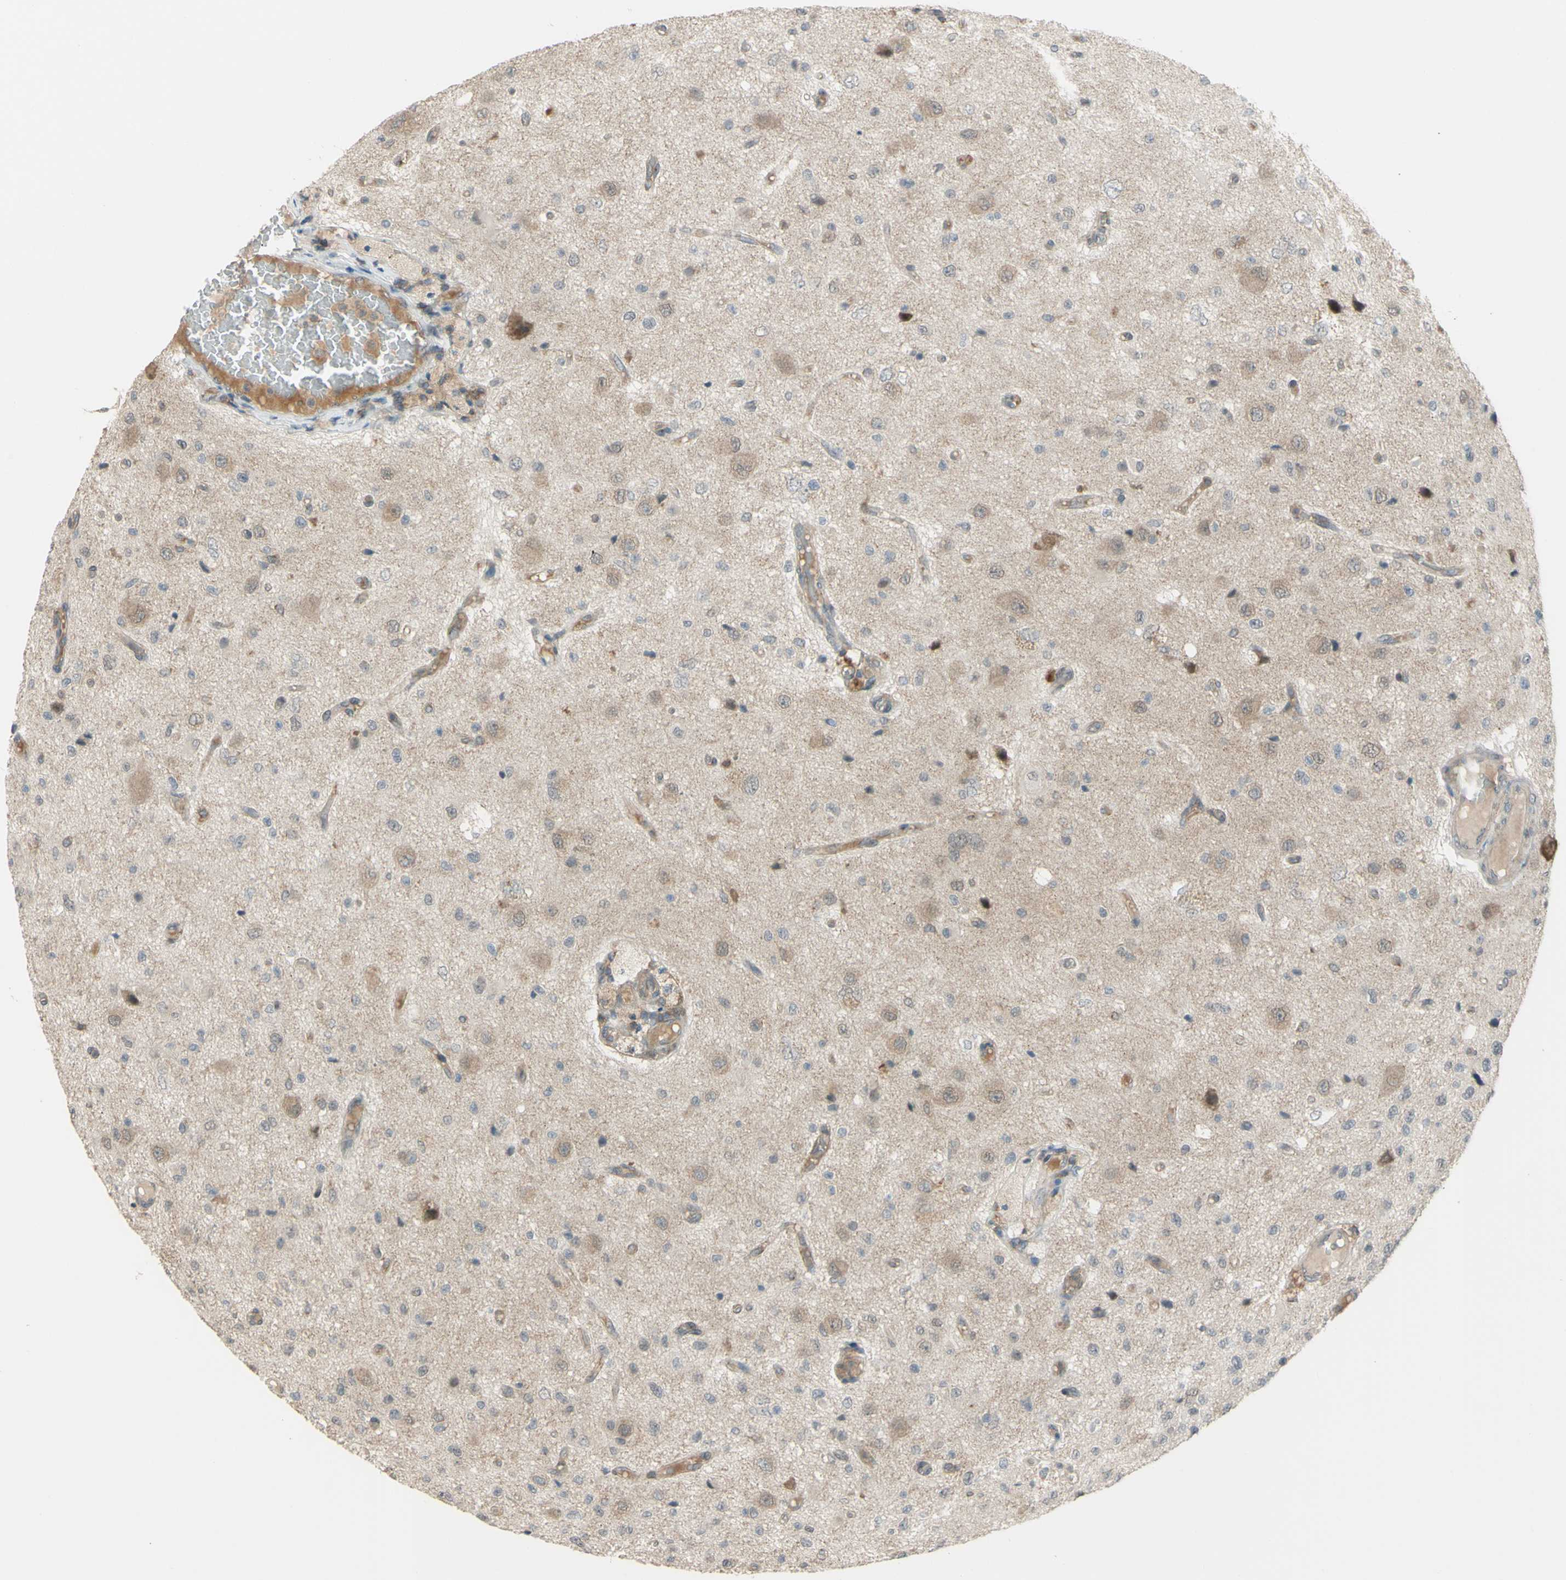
{"staining": {"intensity": "weak", "quantity": "25%-75%", "location": "cytoplasmic/membranous"}, "tissue": "glioma", "cell_type": "Tumor cells", "image_type": "cancer", "snomed": [{"axis": "morphology", "description": "Glioma, malignant, High grade"}, {"axis": "topography", "description": "pancreas cauda"}], "caption": "Human glioma stained with a protein marker exhibits weak staining in tumor cells.", "gene": "FLII", "patient": {"sex": "male", "age": 60}}